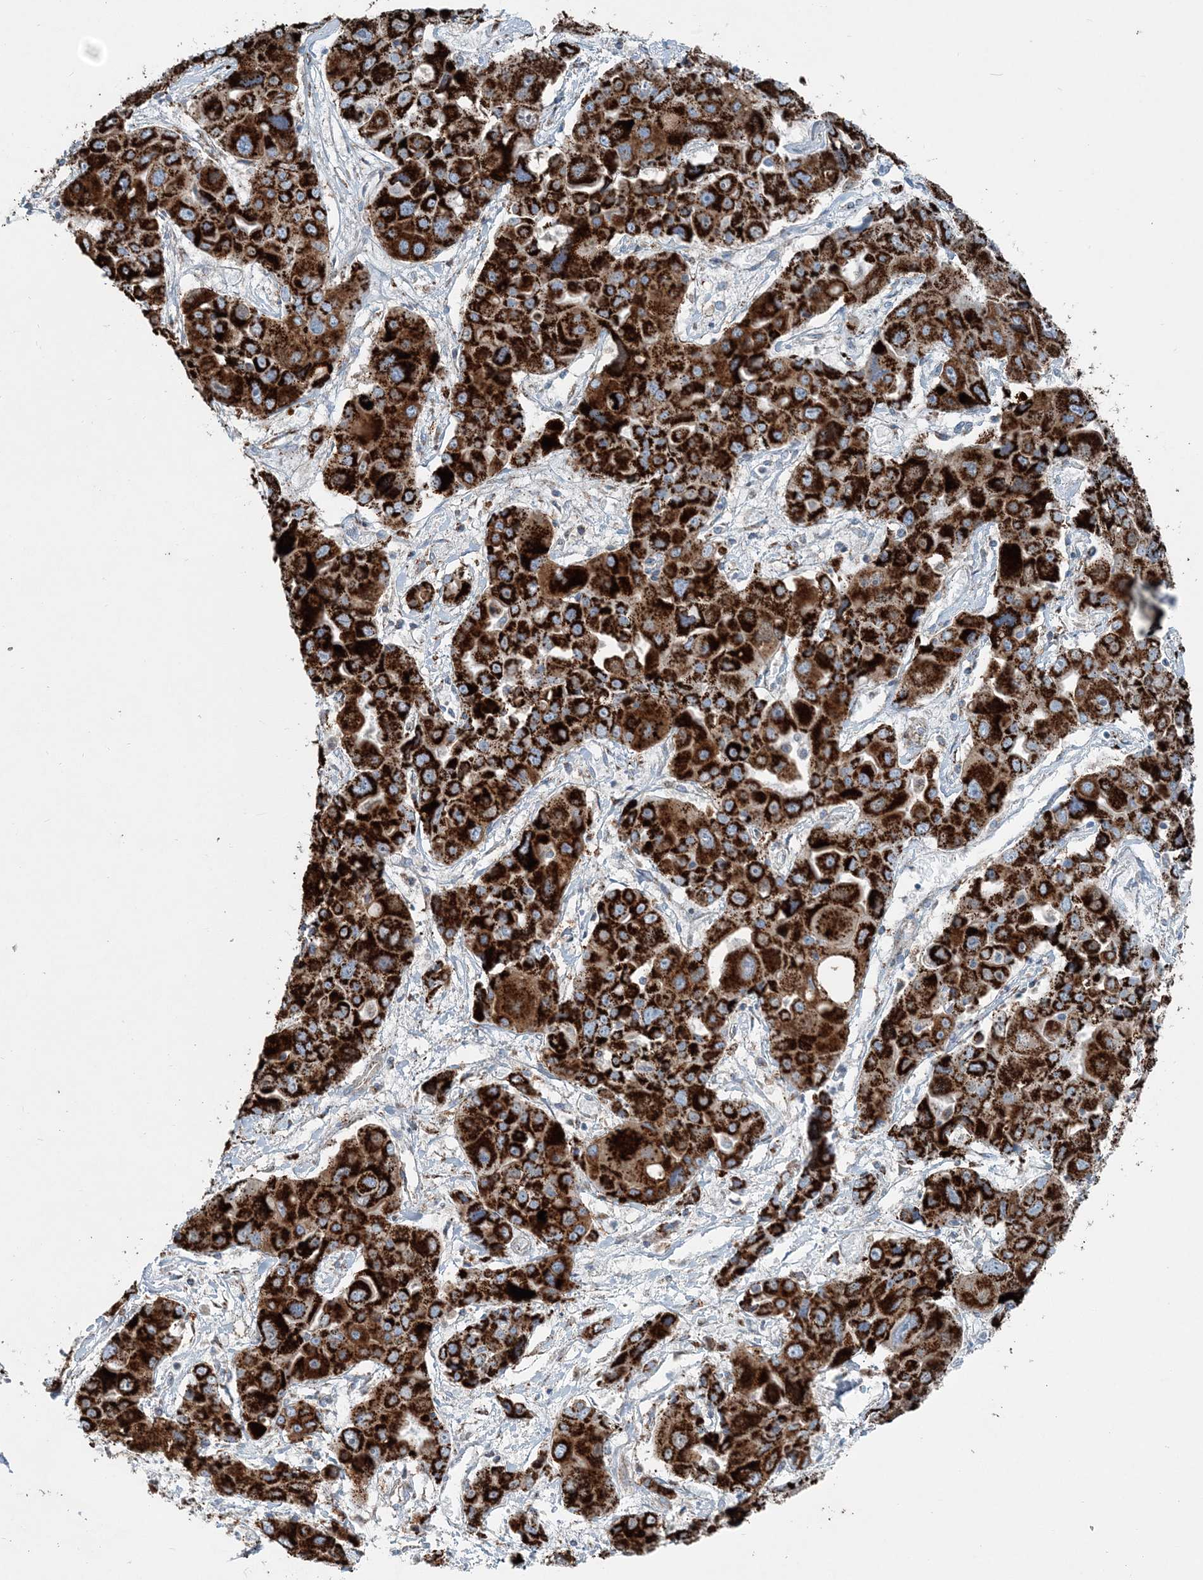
{"staining": {"intensity": "strong", "quantity": ">75%", "location": "cytoplasmic/membranous"}, "tissue": "liver cancer", "cell_type": "Tumor cells", "image_type": "cancer", "snomed": [{"axis": "morphology", "description": "Cholangiocarcinoma"}, {"axis": "topography", "description": "Liver"}], "caption": "High-power microscopy captured an IHC micrograph of liver cancer (cholangiocarcinoma), revealing strong cytoplasmic/membranous expression in about >75% of tumor cells.", "gene": "INTU", "patient": {"sex": "male", "age": 67}}